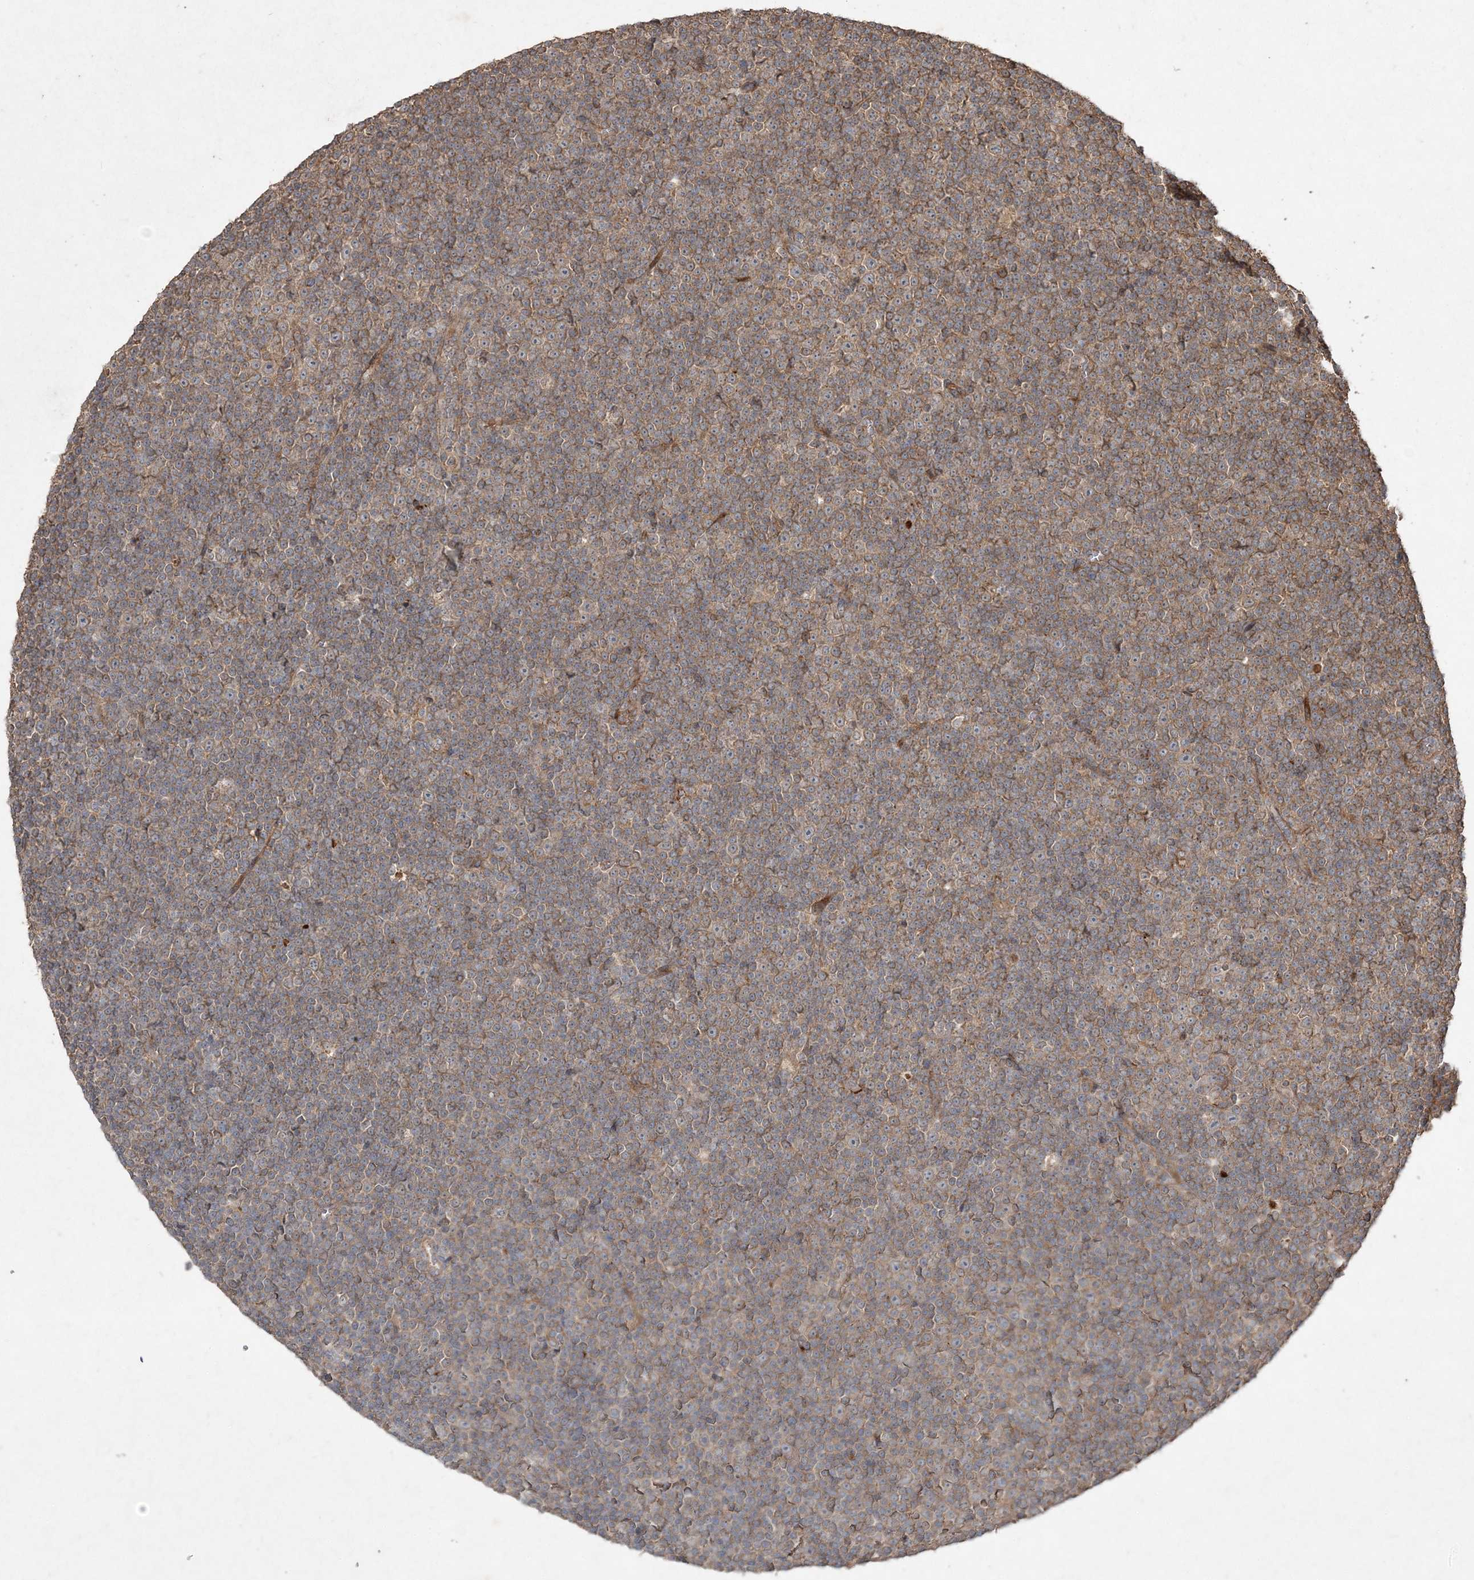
{"staining": {"intensity": "moderate", "quantity": ">75%", "location": "cytoplasmic/membranous"}, "tissue": "lymphoma", "cell_type": "Tumor cells", "image_type": "cancer", "snomed": [{"axis": "morphology", "description": "Malignant lymphoma, non-Hodgkin's type, Low grade"}, {"axis": "topography", "description": "Lymph node"}], "caption": "Immunohistochemical staining of low-grade malignant lymphoma, non-Hodgkin's type shows medium levels of moderate cytoplasmic/membranous positivity in about >75% of tumor cells.", "gene": "SPRY1", "patient": {"sex": "female", "age": 67}}